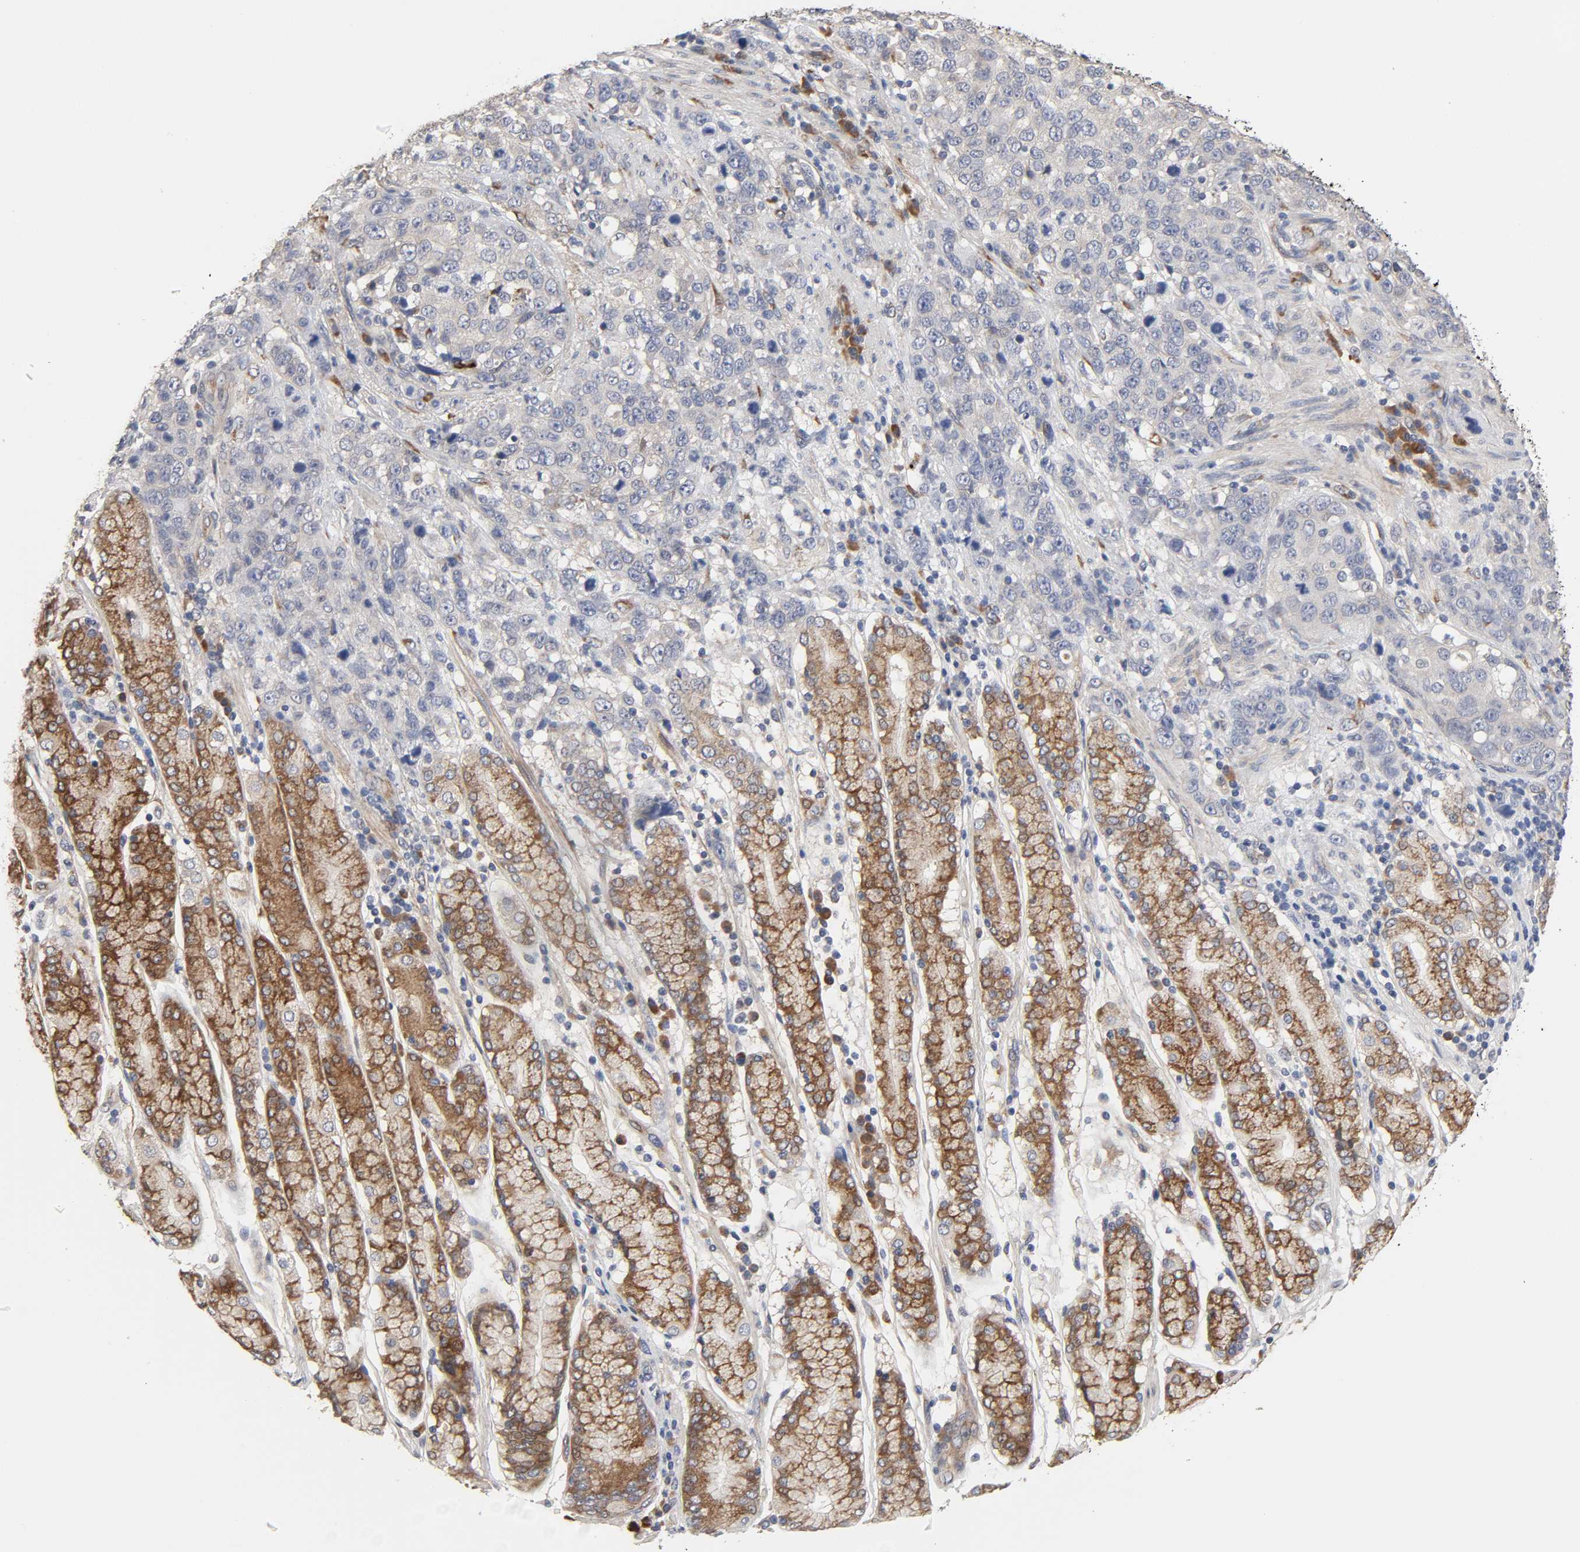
{"staining": {"intensity": "negative", "quantity": "none", "location": "none"}, "tissue": "stomach cancer", "cell_type": "Tumor cells", "image_type": "cancer", "snomed": [{"axis": "morphology", "description": "Normal tissue, NOS"}, {"axis": "morphology", "description": "Adenocarcinoma, NOS"}, {"axis": "topography", "description": "Stomach"}], "caption": "Immunohistochemistry of human stomach cancer exhibits no staining in tumor cells.", "gene": "HDLBP", "patient": {"sex": "male", "age": 48}}